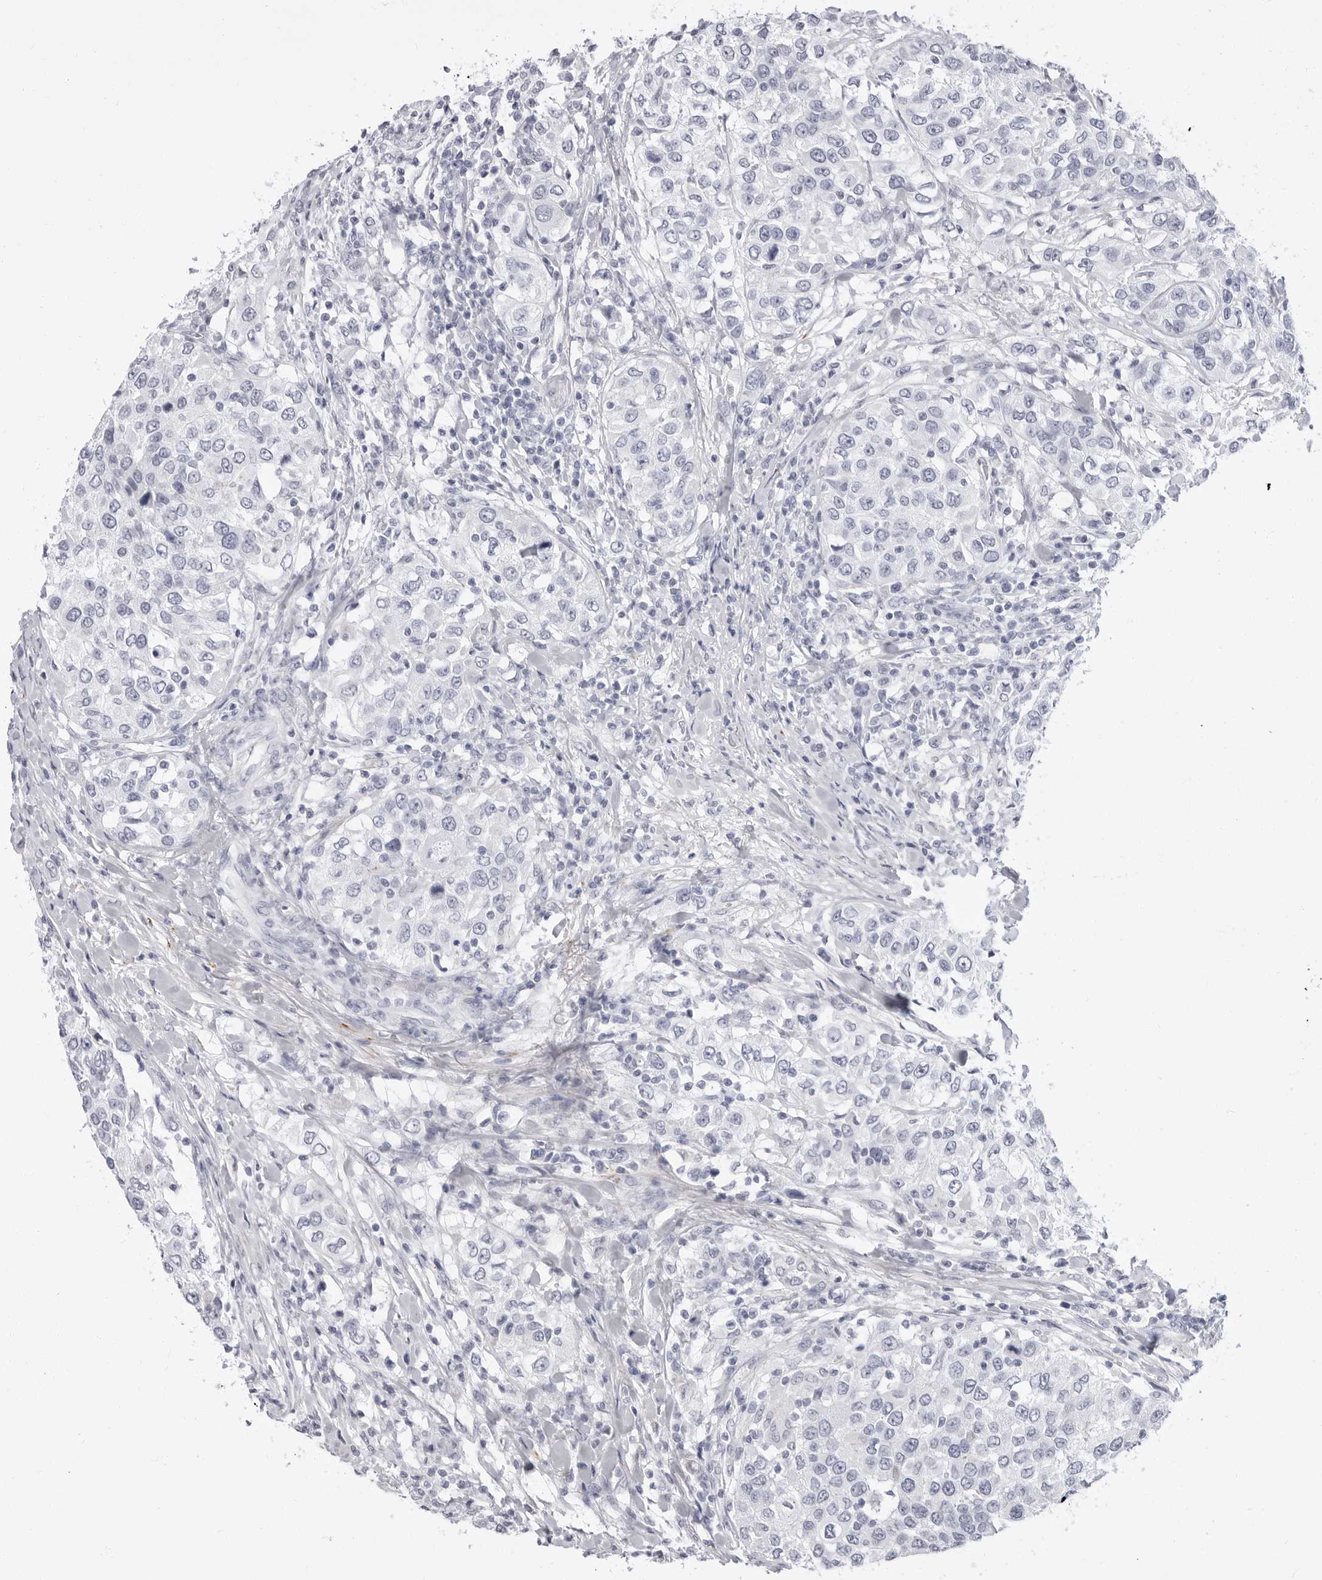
{"staining": {"intensity": "negative", "quantity": "none", "location": "none"}, "tissue": "urothelial cancer", "cell_type": "Tumor cells", "image_type": "cancer", "snomed": [{"axis": "morphology", "description": "Urothelial carcinoma, High grade"}, {"axis": "topography", "description": "Urinary bladder"}], "caption": "A high-resolution histopathology image shows immunohistochemistry (IHC) staining of urothelial carcinoma (high-grade), which exhibits no significant positivity in tumor cells.", "gene": "ERICH3", "patient": {"sex": "female", "age": 80}}